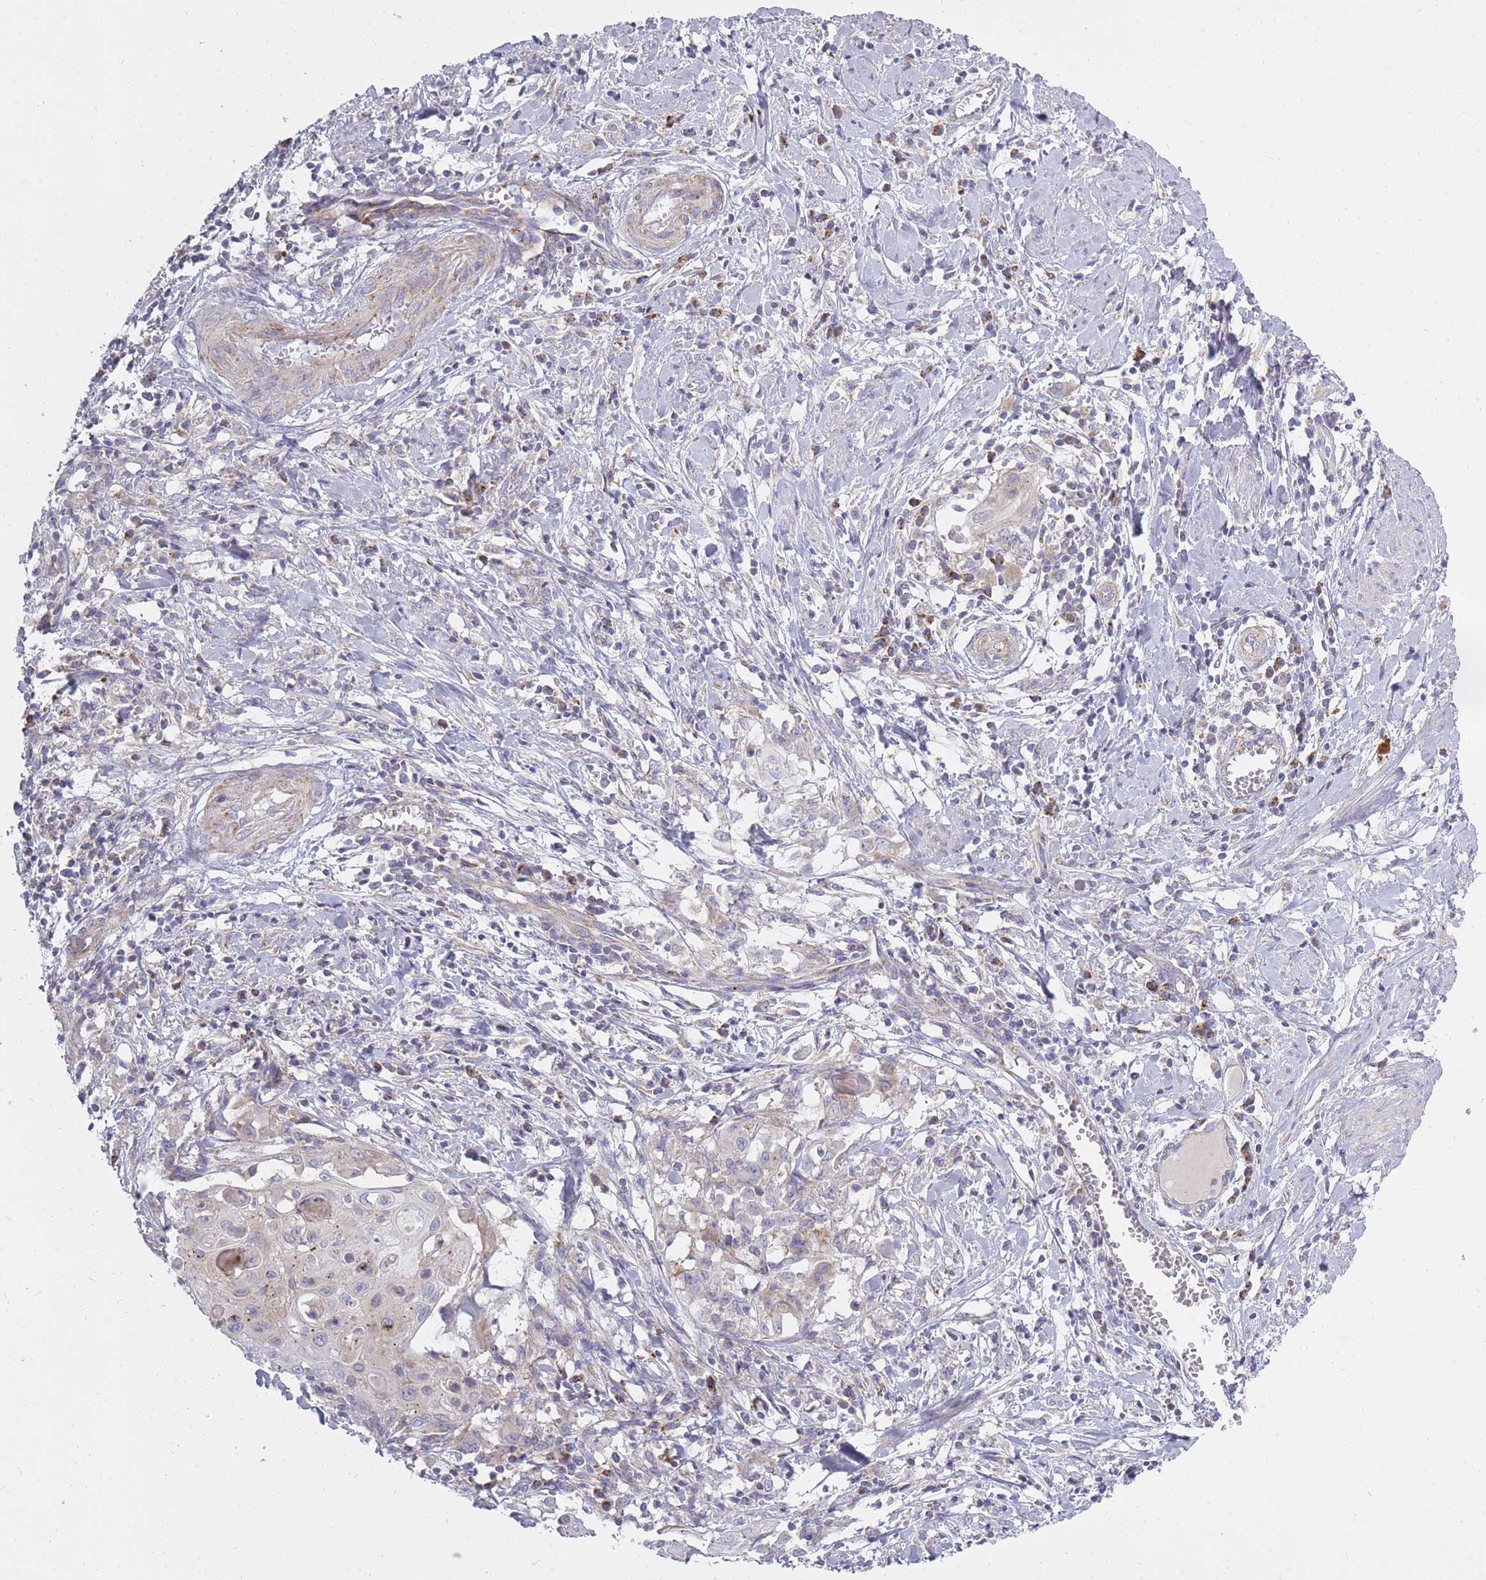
{"staining": {"intensity": "negative", "quantity": "none", "location": "none"}, "tissue": "cervical cancer", "cell_type": "Tumor cells", "image_type": "cancer", "snomed": [{"axis": "morphology", "description": "Squamous cell carcinoma, NOS"}, {"axis": "topography", "description": "Cervix"}], "caption": "Squamous cell carcinoma (cervical) stained for a protein using immunohistochemistry (IHC) demonstrates no positivity tumor cells.", "gene": "ALKBH4", "patient": {"sex": "female", "age": 39}}